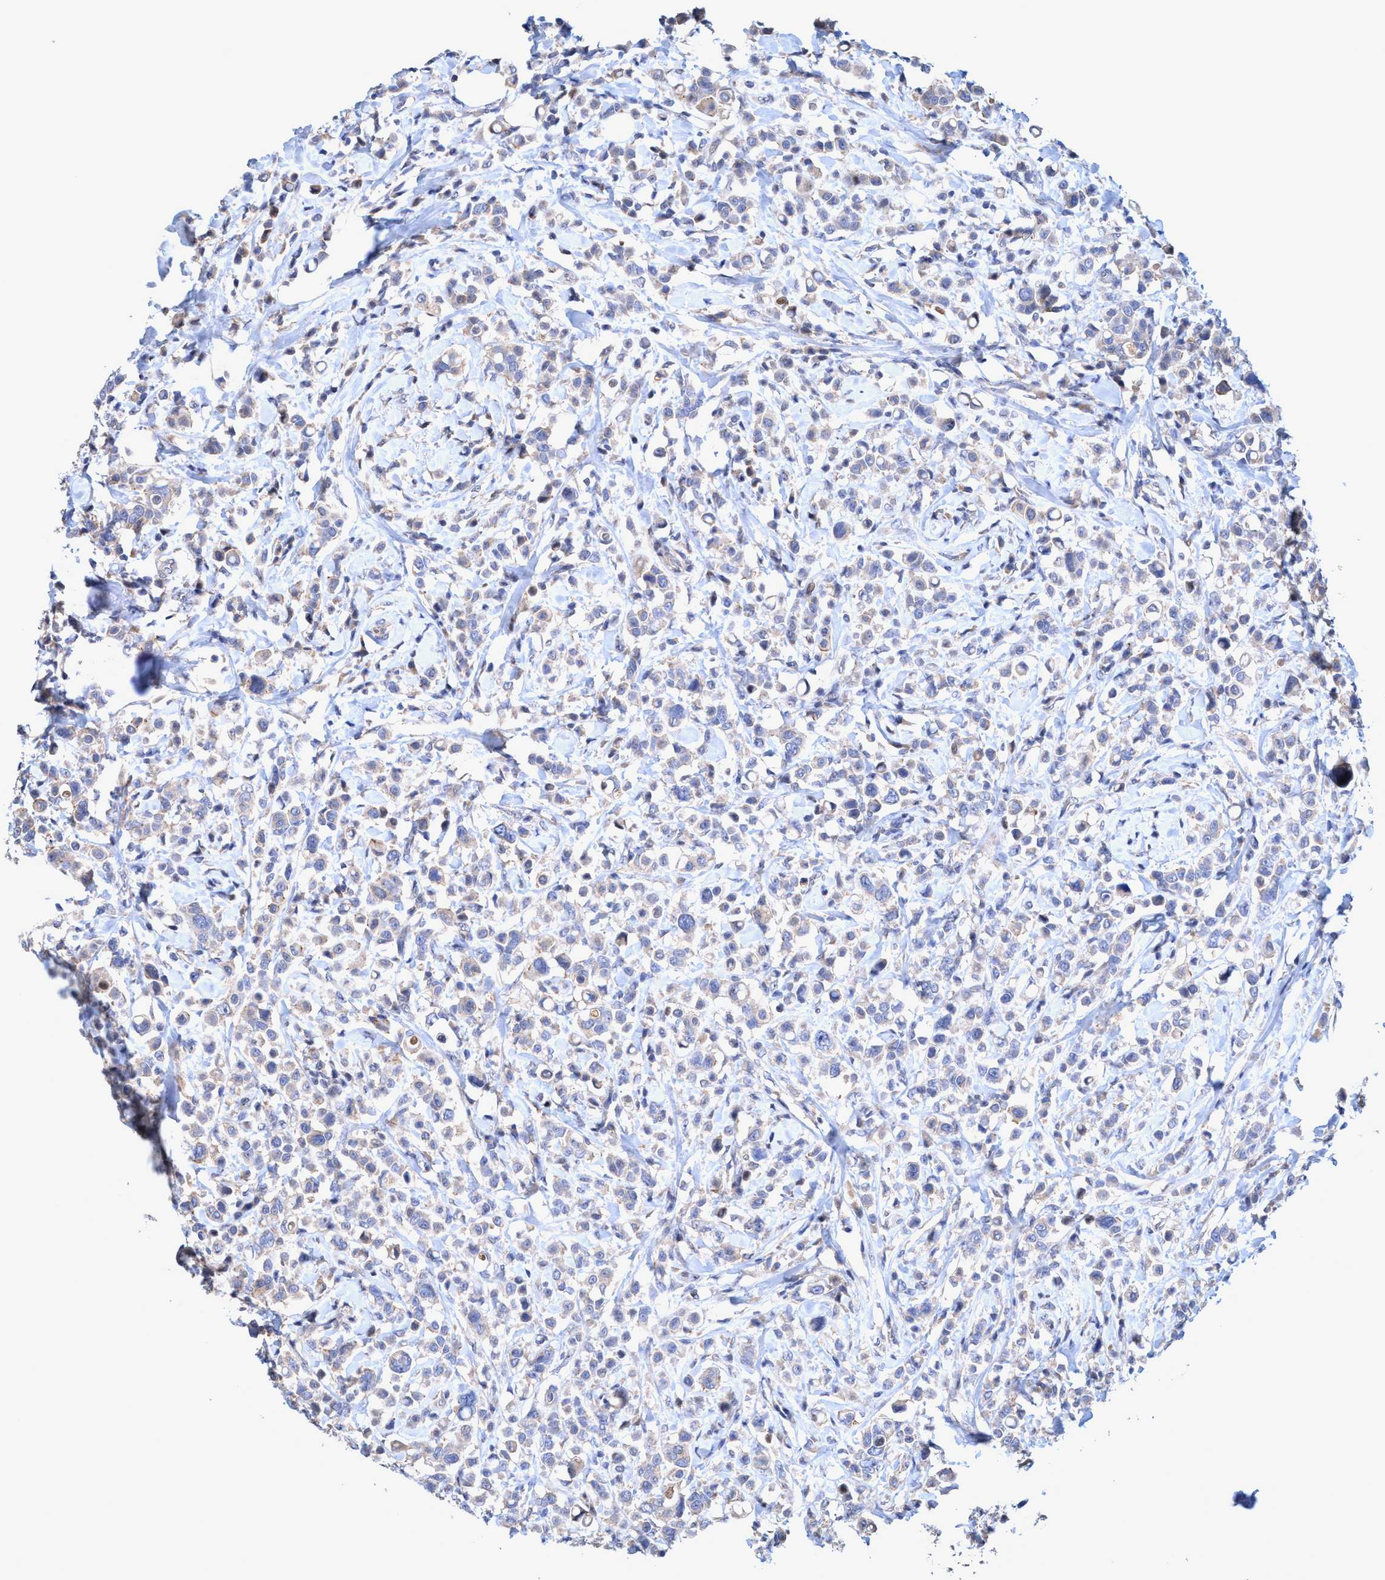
{"staining": {"intensity": "weak", "quantity": "<25%", "location": "cytoplasmic/membranous"}, "tissue": "breast cancer", "cell_type": "Tumor cells", "image_type": "cancer", "snomed": [{"axis": "morphology", "description": "Duct carcinoma"}, {"axis": "topography", "description": "Breast"}], "caption": "DAB (3,3'-diaminobenzidine) immunohistochemical staining of human breast infiltrating ductal carcinoma reveals no significant staining in tumor cells. Brightfield microscopy of immunohistochemistry (IHC) stained with DAB (brown) and hematoxylin (blue), captured at high magnification.", "gene": "ZNF677", "patient": {"sex": "female", "age": 27}}